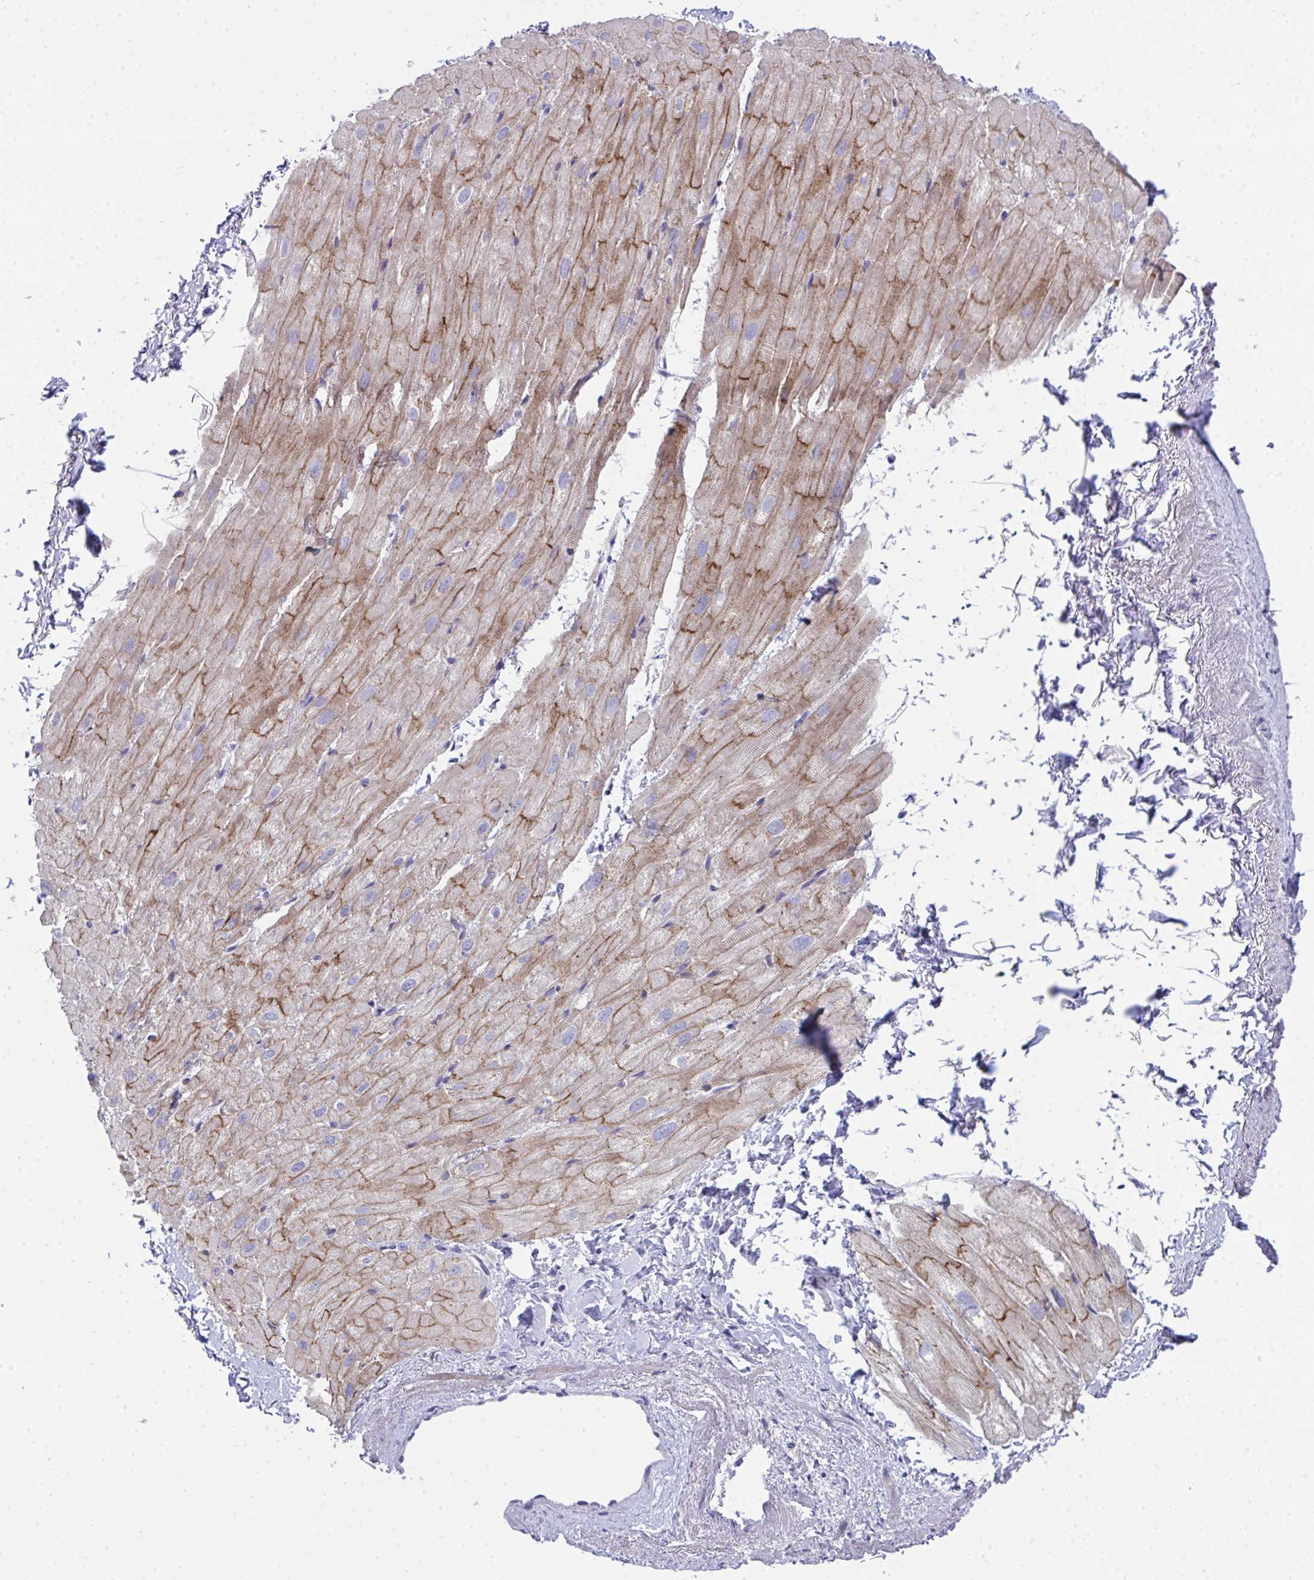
{"staining": {"intensity": "moderate", "quantity": ">75%", "location": "cytoplasmic/membranous"}, "tissue": "heart muscle", "cell_type": "Cardiomyocytes", "image_type": "normal", "snomed": [{"axis": "morphology", "description": "Normal tissue, NOS"}, {"axis": "topography", "description": "Heart"}], "caption": "High-magnification brightfield microscopy of benign heart muscle stained with DAB (3,3'-diaminobenzidine) (brown) and counterstained with hematoxylin (blue). cardiomyocytes exhibit moderate cytoplasmic/membranous expression is present in about>75% of cells.", "gene": "SPTB", "patient": {"sex": "male", "age": 62}}